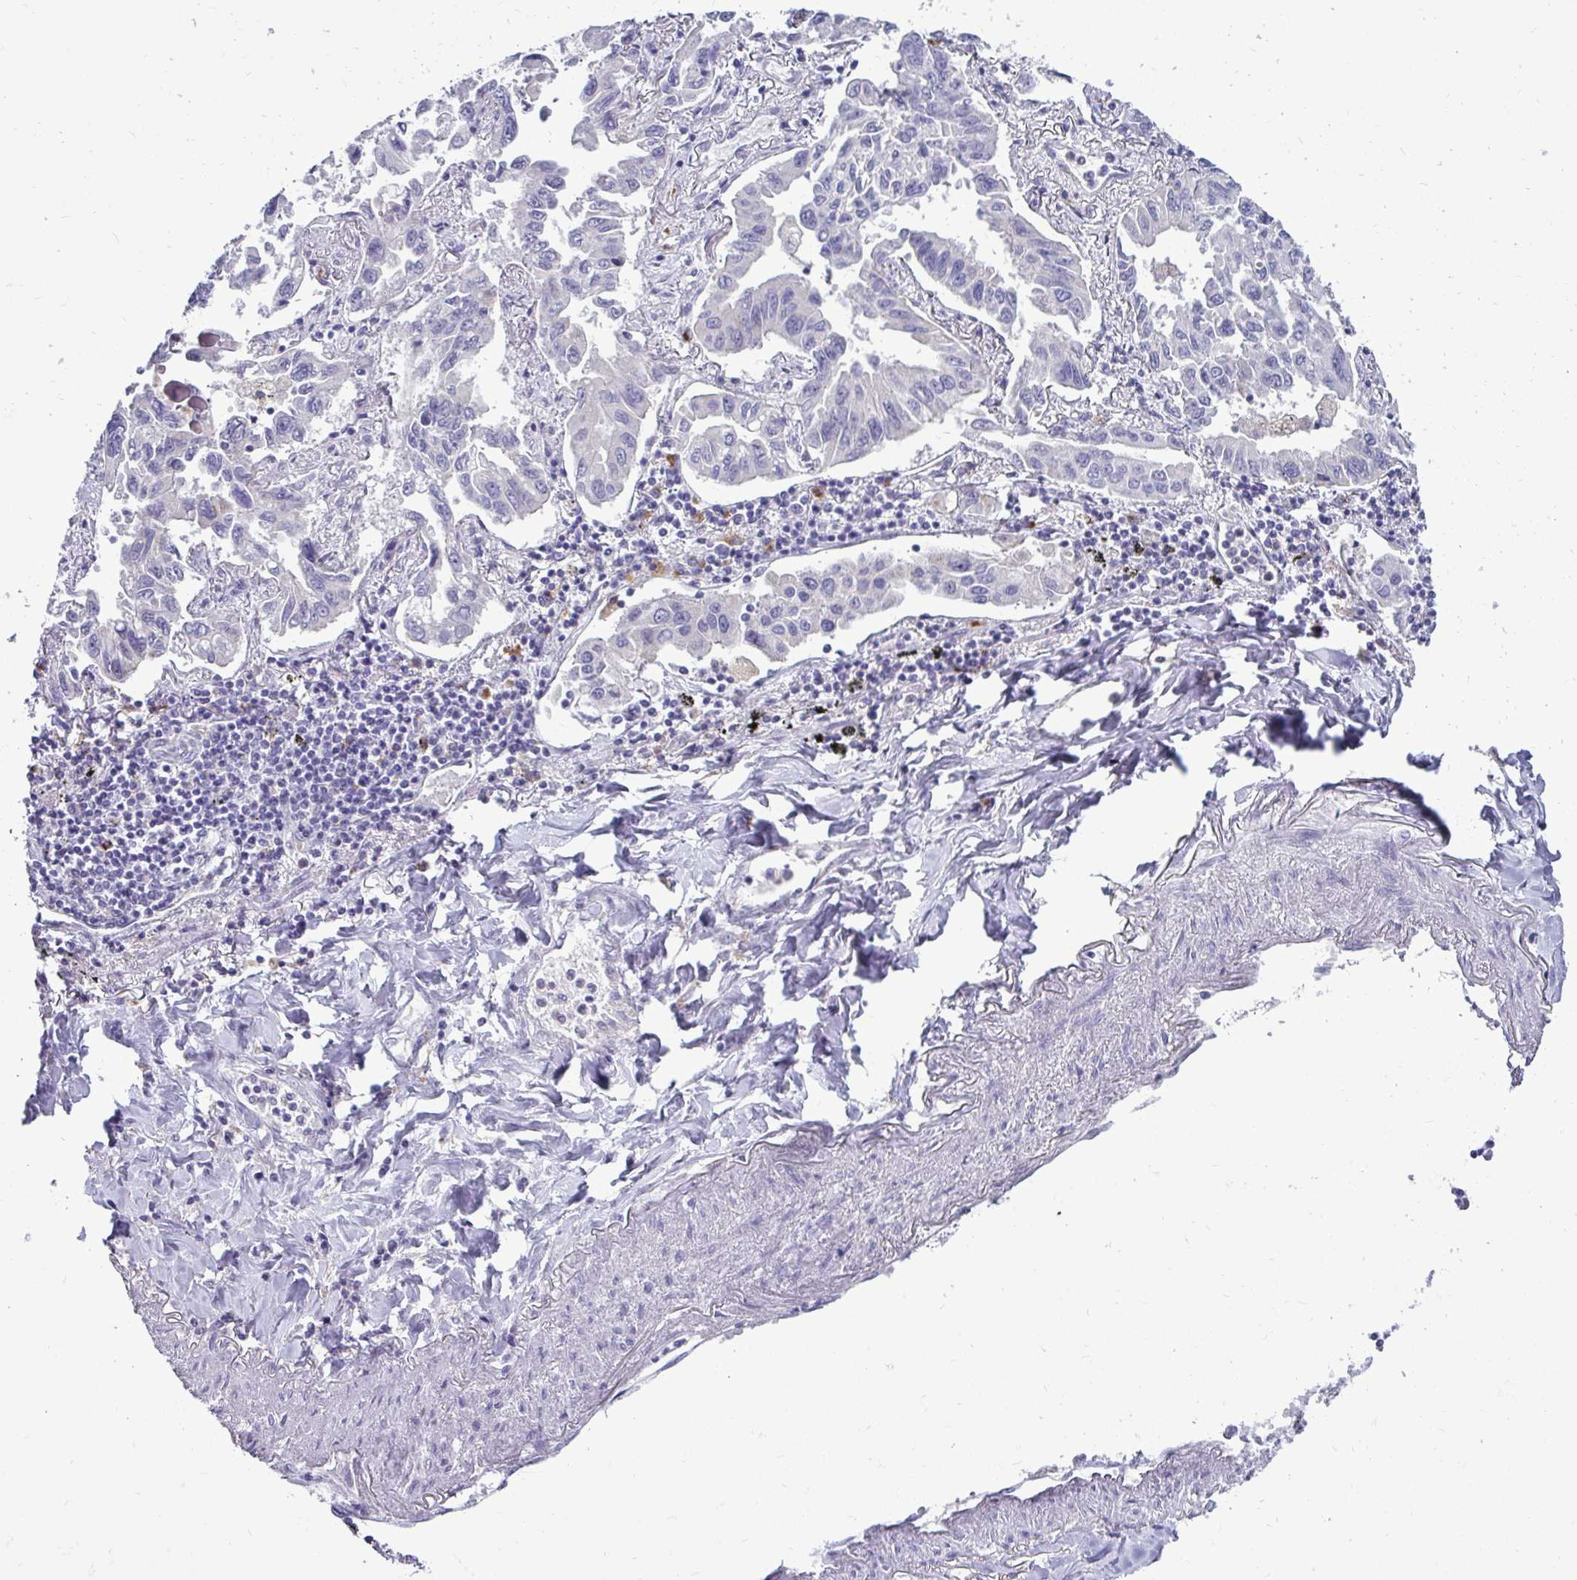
{"staining": {"intensity": "negative", "quantity": "none", "location": "none"}, "tissue": "lung cancer", "cell_type": "Tumor cells", "image_type": "cancer", "snomed": [{"axis": "morphology", "description": "Adenocarcinoma, NOS"}, {"axis": "topography", "description": "Lung"}], "caption": "High magnification brightfield microscopy of adenocarcinoma (lung) stained with DAB (3,3'-diaminobenzidine) (brown) and counterstained with hematoxylin (blue): tumor cells show no significant positivity.", "gene": "CTSZ", "patient": {"sex": "male", "age": 64}}